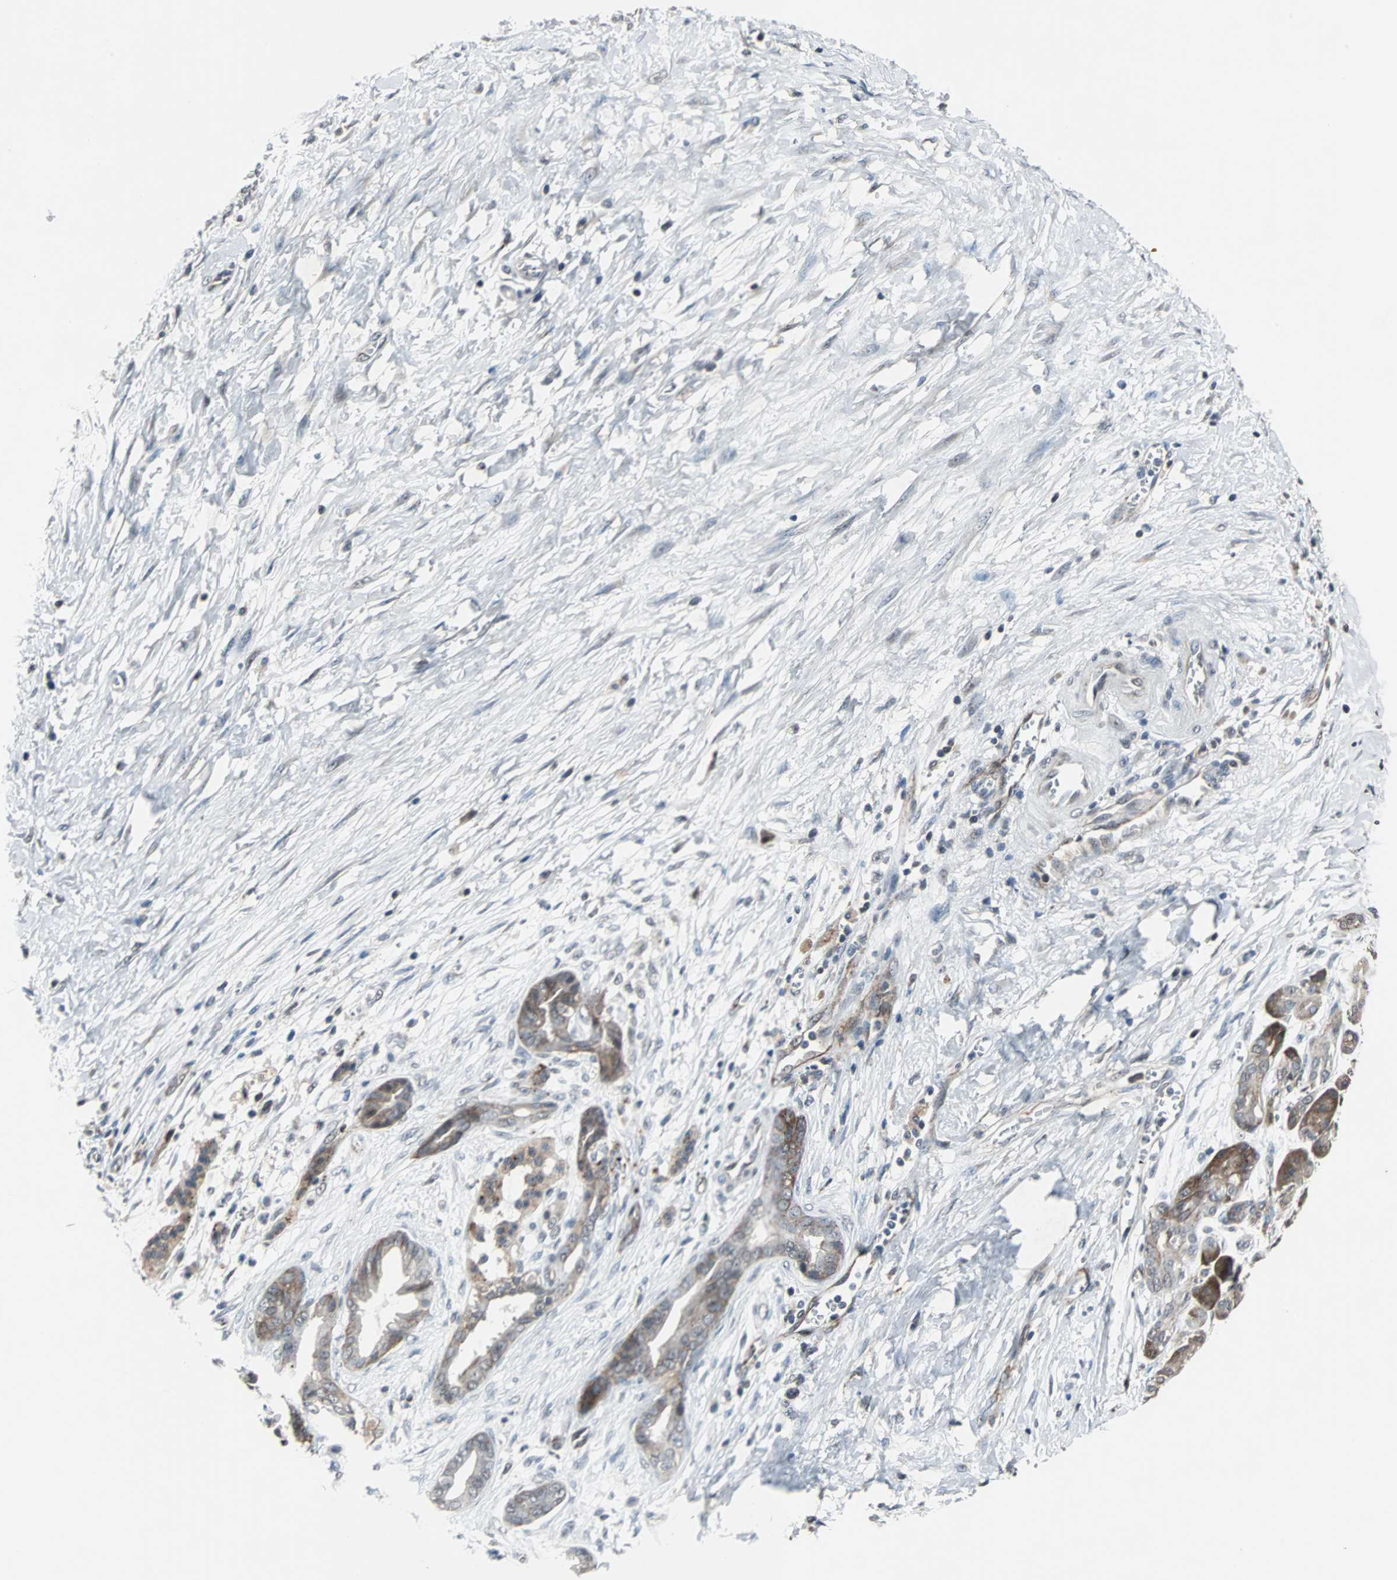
{"staining": {"intensity": "weak", "quantity": ">75%", "location": "cytoplasmic/membranous"}, "tissue": "pancreatic cancer", "cell_type": "Tumor cells", "image_type": "cancer", "snomed": [{"axis": "morphology", "description": "Adenocarcinoma, NOS"}, {"axis": "topography", "description": "Pancreas"}], "caption": "Protein analysis of adenocarcinoma (pancreatic) tissue reveals weak cytoplasmic/membranous staining in about >75% of tumor cells.", "gene": "LSR", "patient": {"sex": "male", "age": 59}}